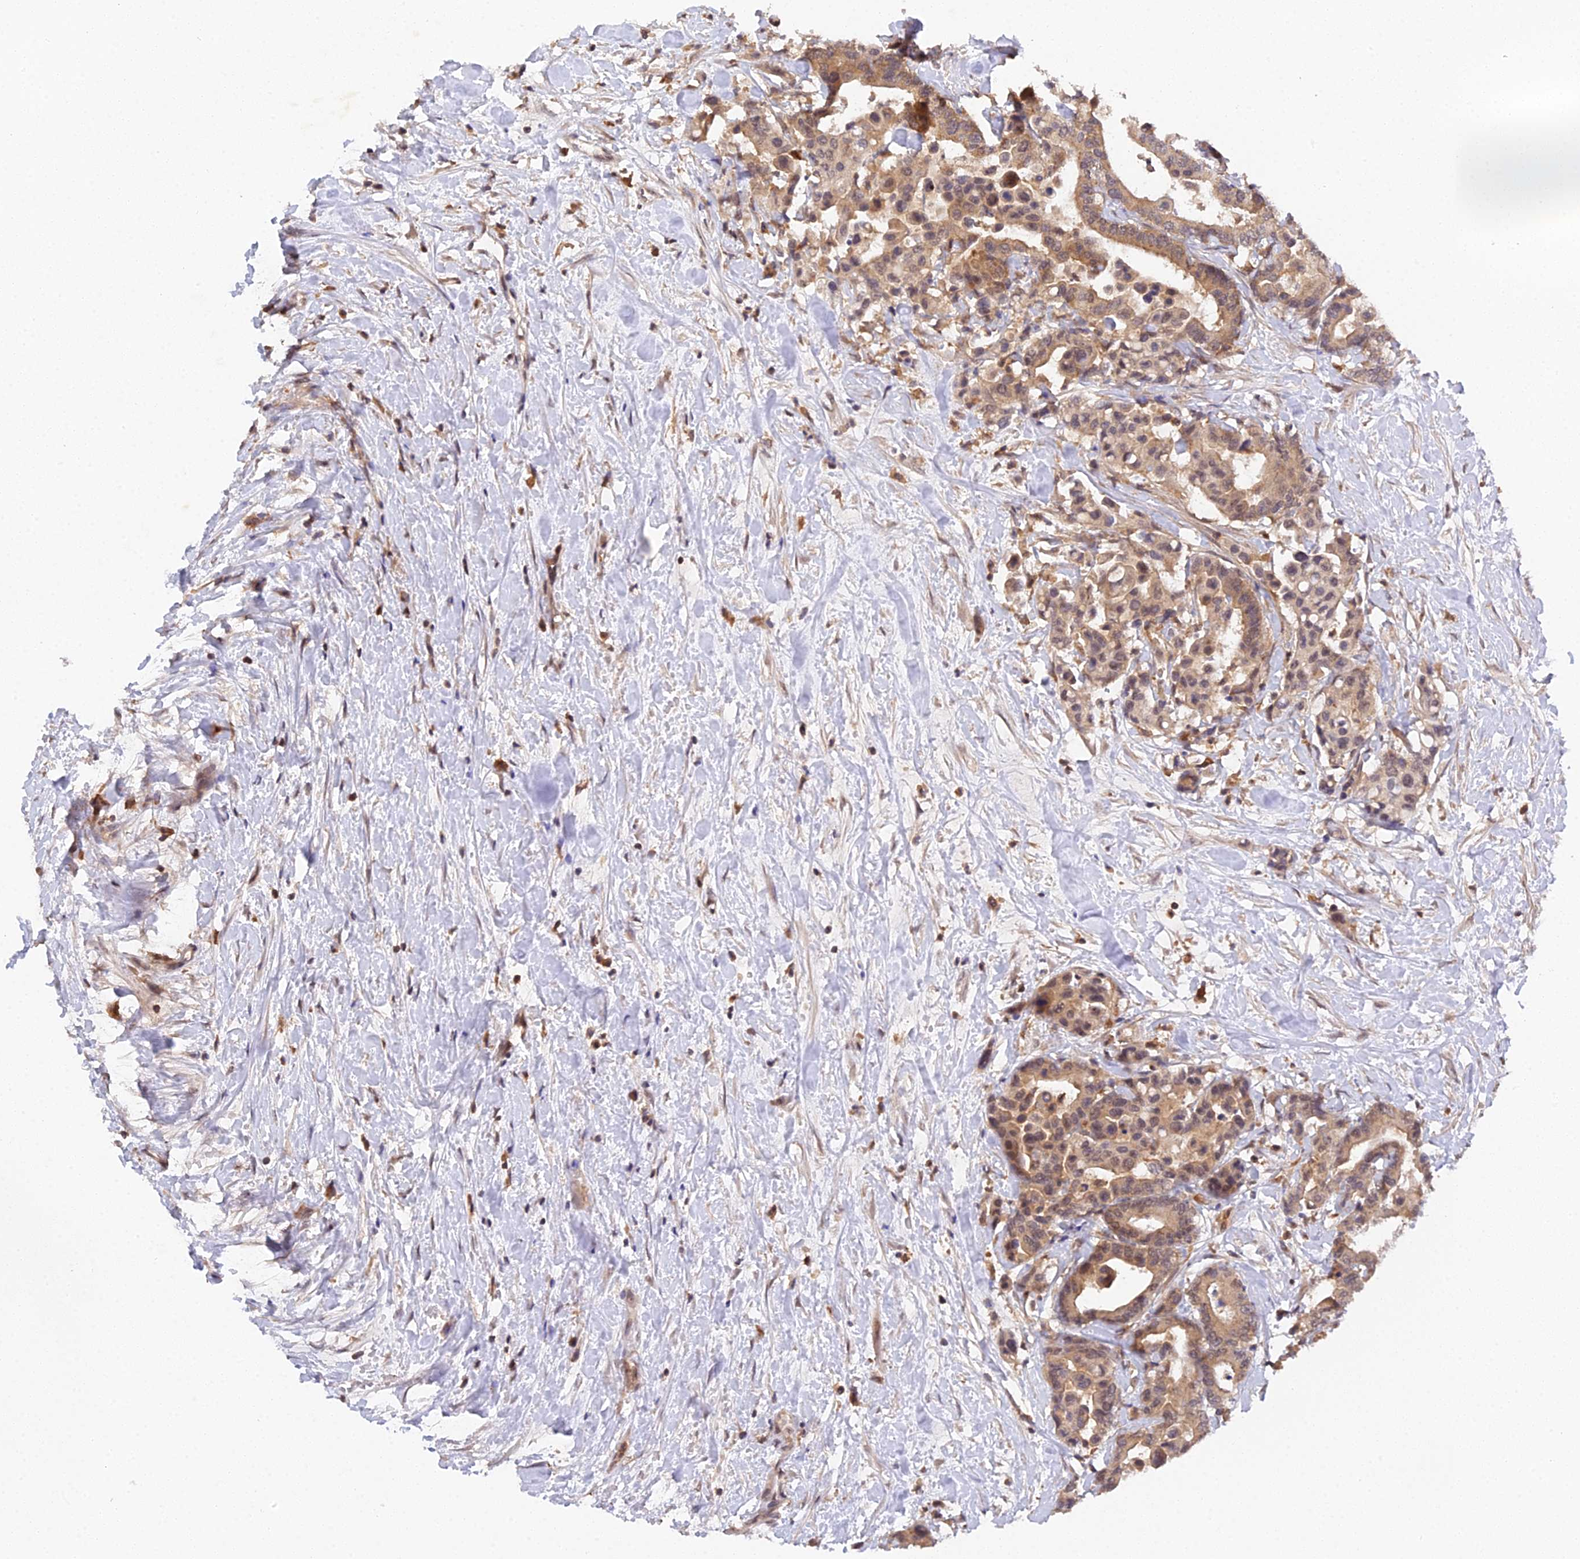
{"staining": {"intensity": "moderate", "quantity": ">75%", "location": "cytoplasmic/membranous,nuclear"}, "tissue": "colorectal cancer", "cell_type": "Tumor cells", "image_type": "cancer", "snomed": [{"axis": "morphology", "description": "Normal tissue, NOS"}, {"axis": "morphology", "description": "Adenocarcinoma, NOS"}, {"axis": "topography", "description": "Colon"}], "caption": "Immunohistochemistry (DAB) staining of colorectal cancer (adenocarcinoma) shows moderate cytoplasmic/membranous and nuclear protein staining in approximately >75% of tumor cells.", "gene": "TPRX1", "patient": {"sex": "male", "age": 82}}